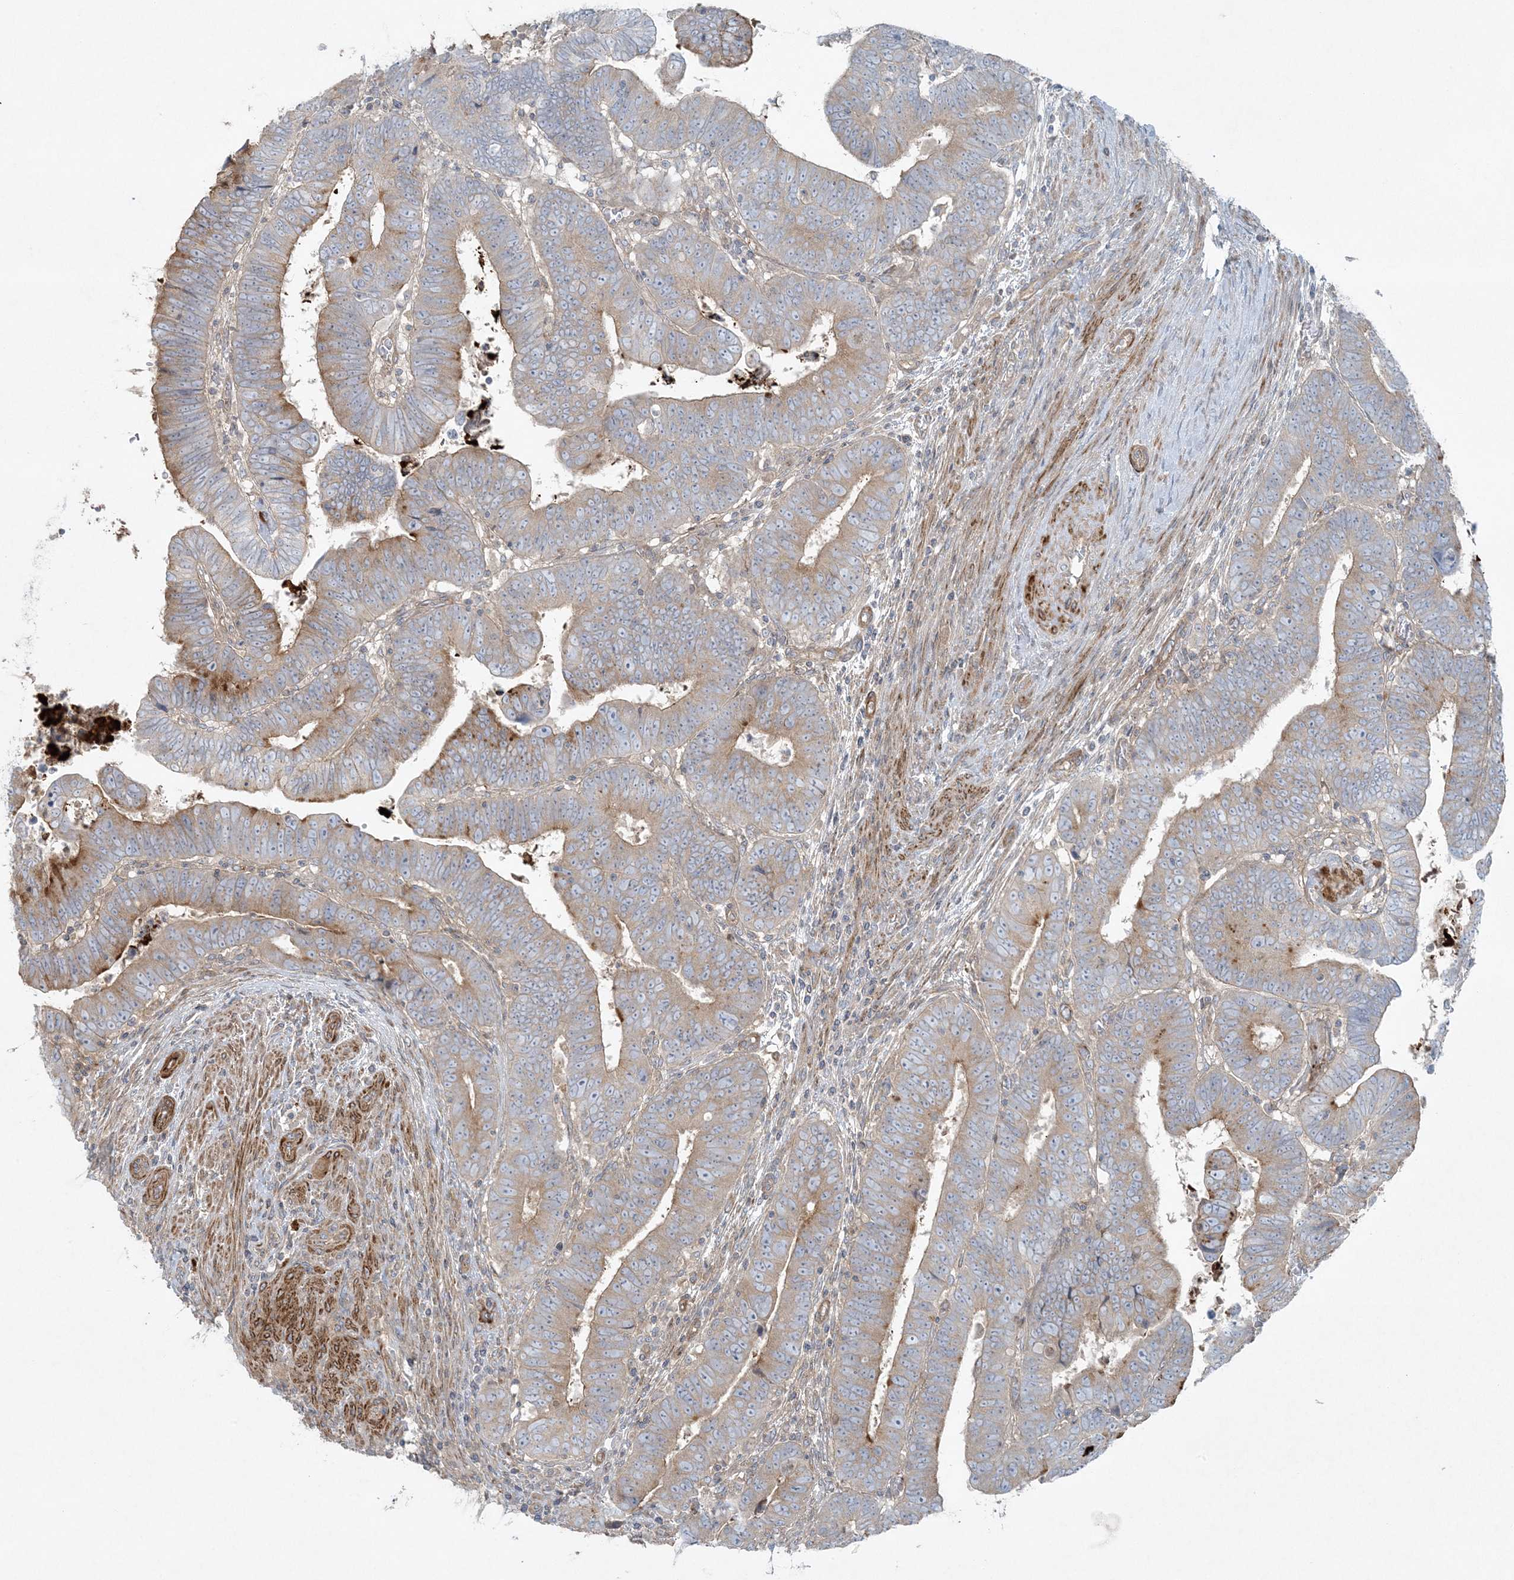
{"staining": {"intensity": "moderate", "quantity": "25%-75%", "location": "cytoplasmic/membranous"}, "tissue": "colorectal cancer", "cell_type": "Tumor cells", "image_type": "cancer", "snomed": [{"axis": "morphology", "description": "Normal tissue, NOS"}, {"axis": "morphology", "description": "Adenocarcinoma, NOS"}, {"axis": "topography", "description": "Rectum"}], "caption": "Colorectal adenocarcinoma stained with DAB (3,3'-diaminobenzidine) immunohistochemistry exhibits medium levels of moderate cytoplasmic/membranous expression in about 25%-75% of tumor cells.", "gene": "PIK3R4", "patient": {"sex": "female", "age": 65}}